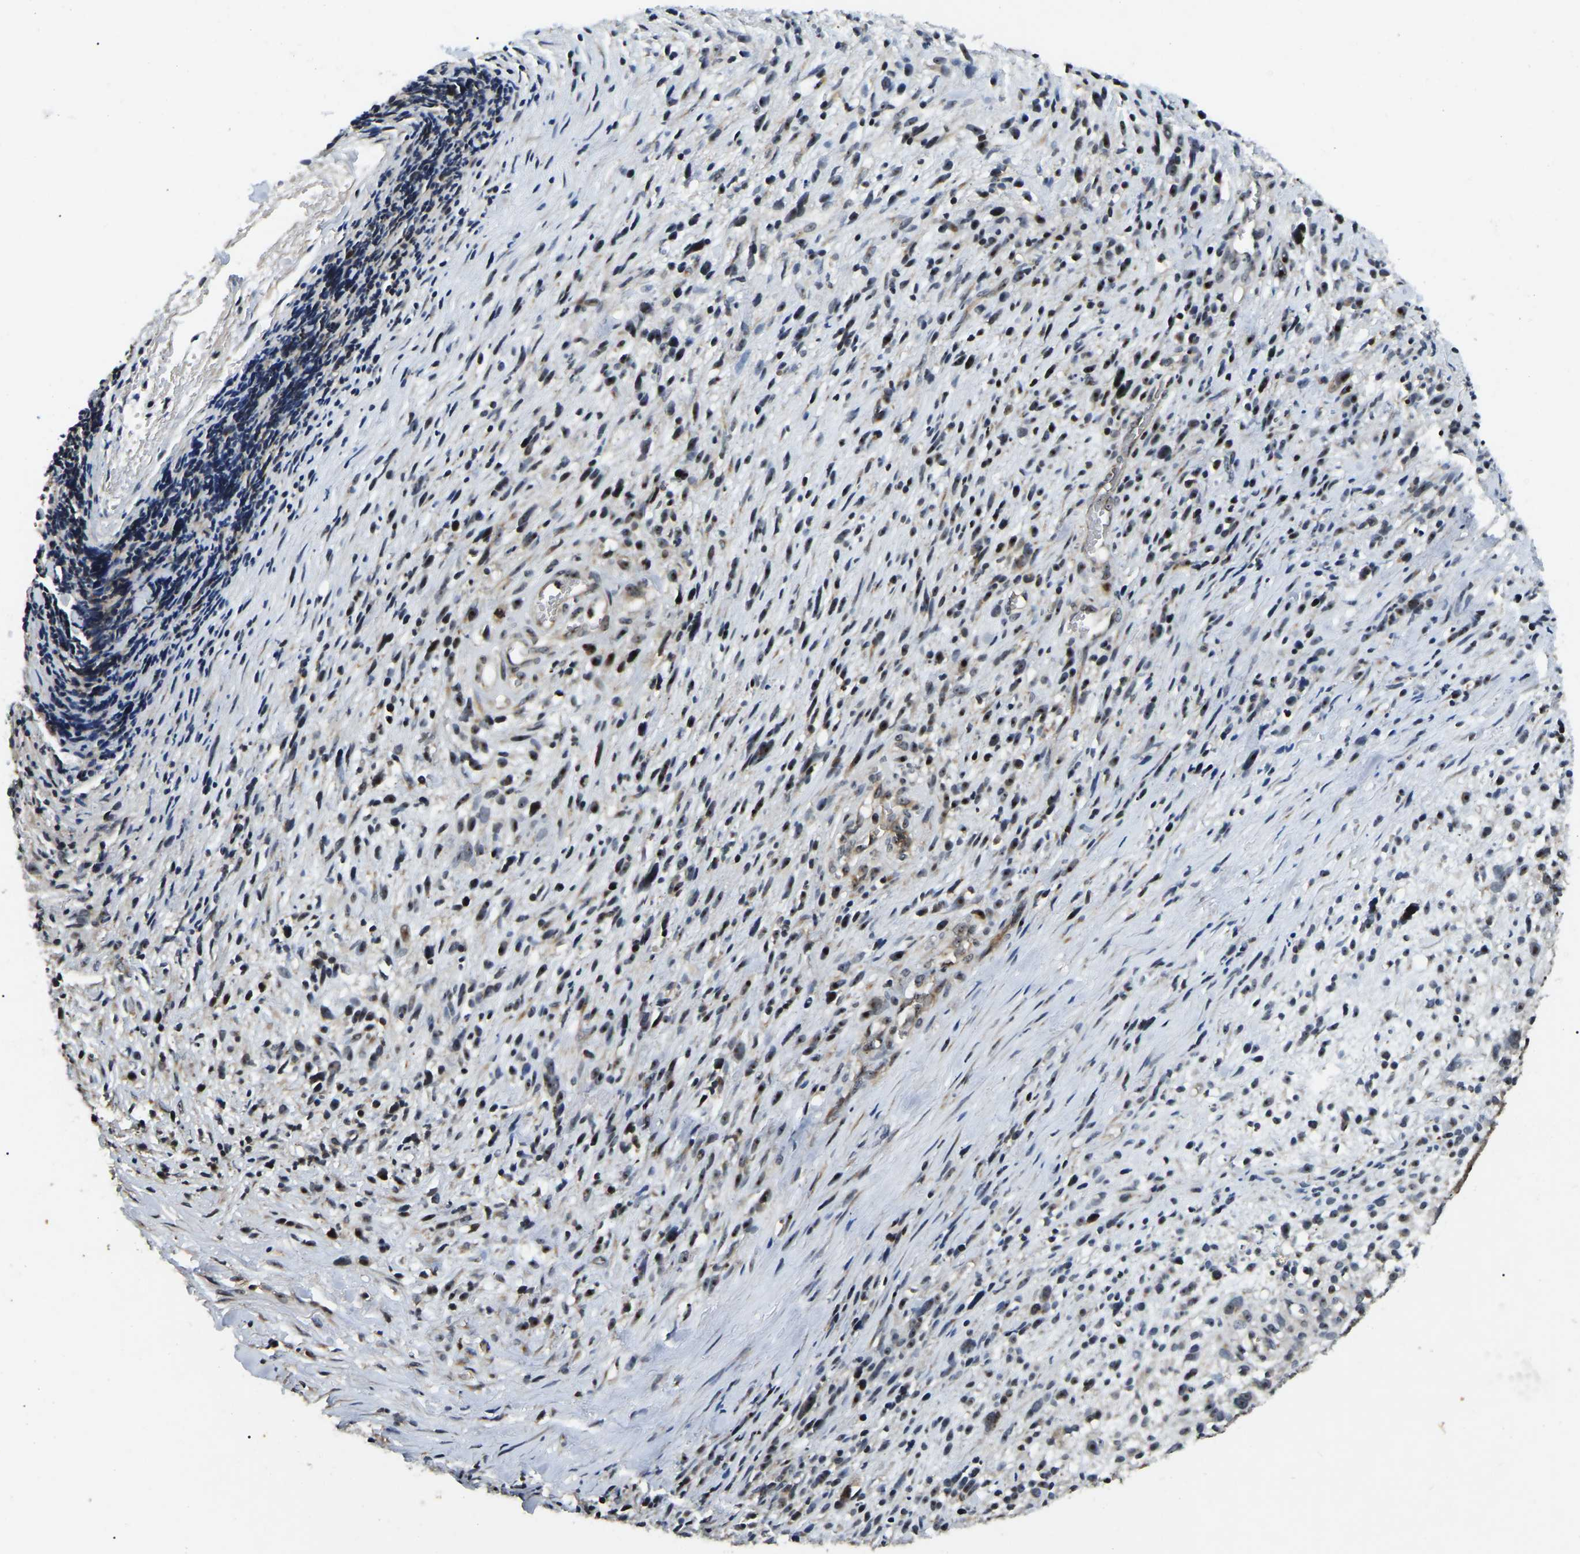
{"staining": {"intensity": "moderate", "quantity": ">75%", "location": "nuclear"}, "tissue": "melanoma", "cell_type": "Tumor cells", "image_type": "cancer", "snomed": [{"axis": "morphology", "description": "Malignant melanoma, NOS"}, {"axis": "topography", "description": "Skin"}], "caption": "Protein analysis of melanoma tissue reveals moderate nuclear staining in approximately >75% of tumor cells.", "gene": "RBM28", "patient": {"sex": "female", "age": 55}}